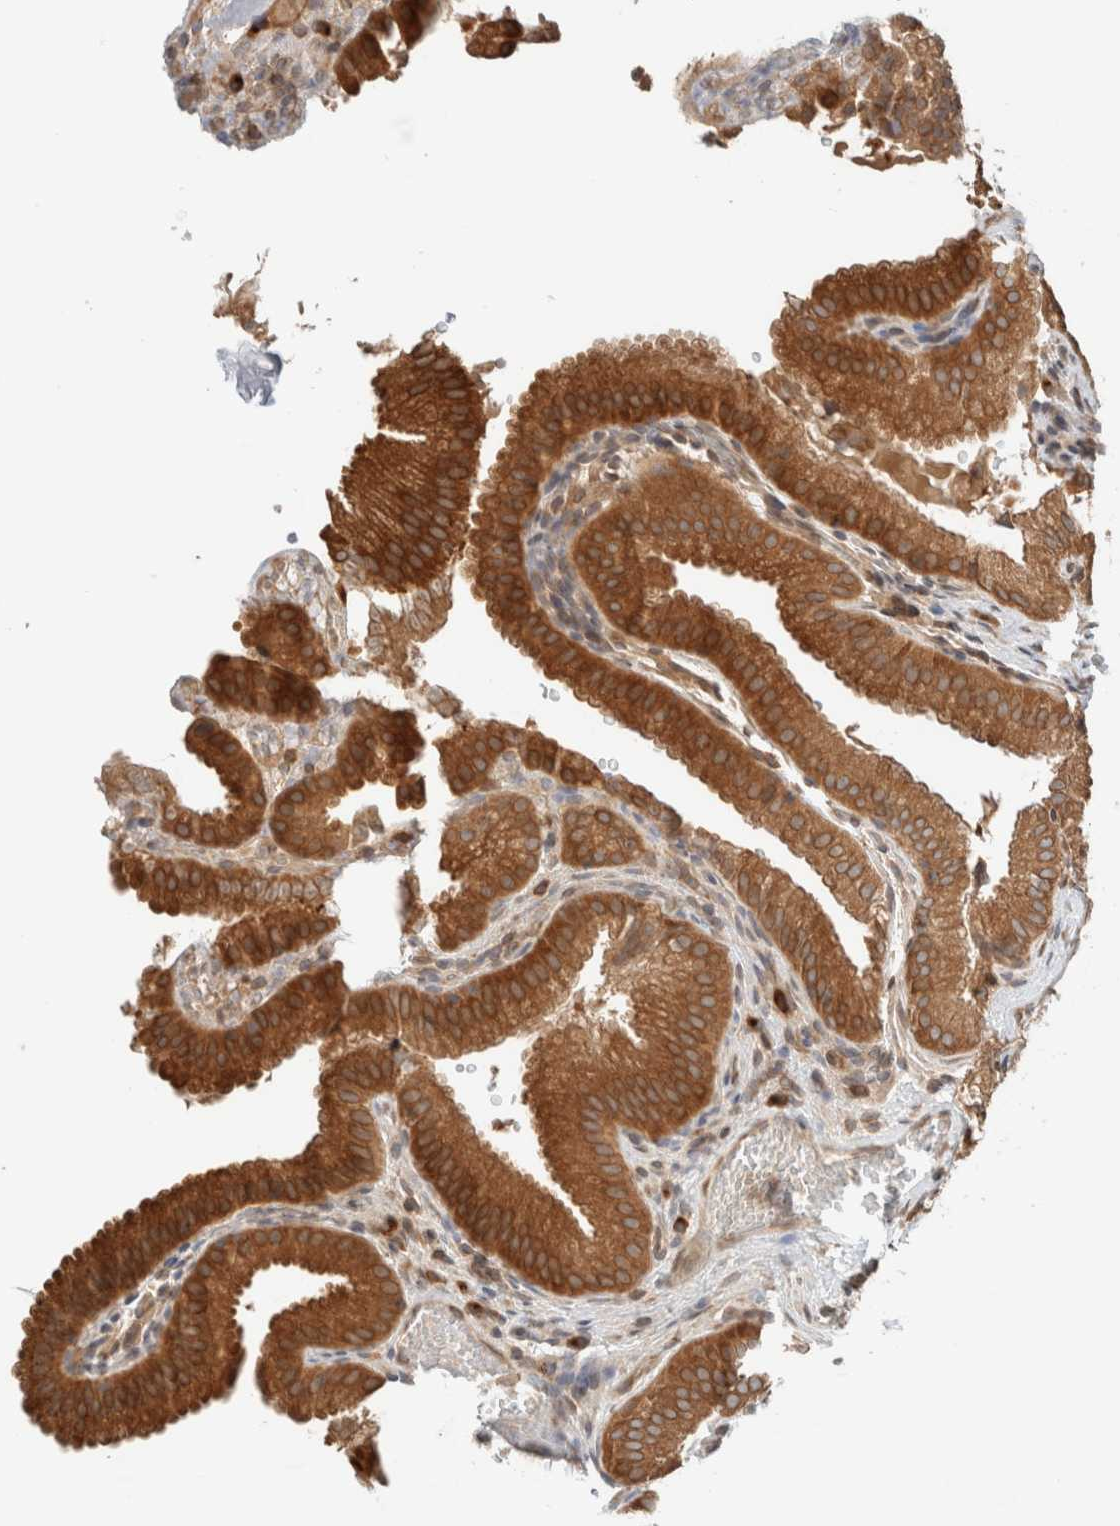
{"staining": {"intensity": "strong", "quantity": ">75%", "location": "cytoplasmic/membranous"}, "tissue": "gallbladder", "cell_type": "Glandular cells", "image_type": "normal", "snomed": [{"axis": "morphology", "description": "Normal tissue, NOS"}, {"axis": "topography", "description": "Gallbladder"}], "caption": "Protein analysis of unremarkable gallbladder exhibits strong cytoplasmic/membranous expression in about >75% of glandular cells. The staining is performed using DAB brown chromogen to label protein expression. The nuclei are counter-stained blue using hematoxylin.", "gene": "ARFGEF2", "patient": {"sex": "female", "age": 30}}